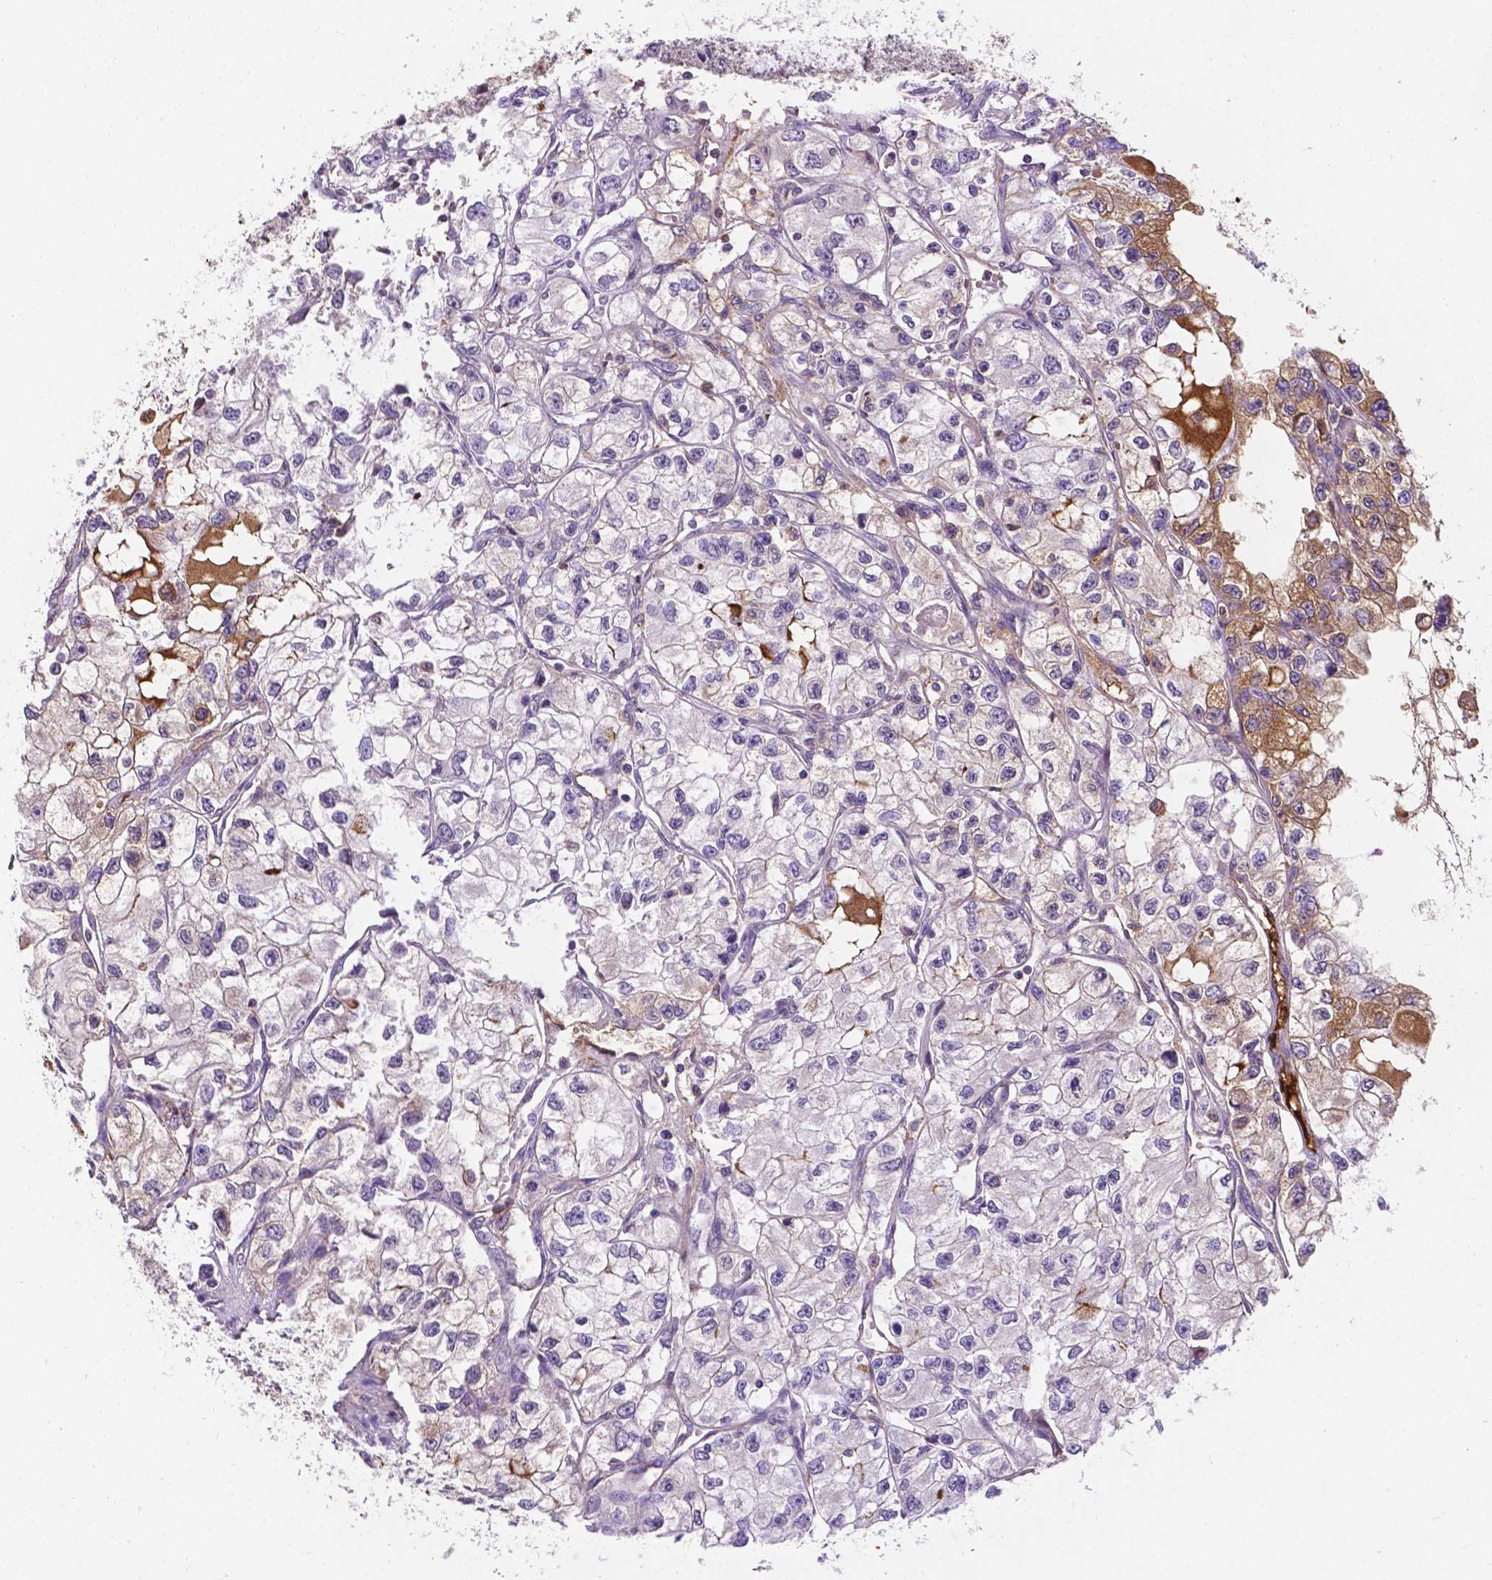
{"staining": {"intensity": "weak", "quantity": "<25%", "location": "cytoplasmic/membranous"}, "tissue": "renal cancer", "cell_type": "Tumor cells", "image_type": "cancer", "snomed": [{"axis": "morphology", "description": "Adenocarcinoma, NOS"}, {"axis": "topography", "description": "Kidney"}], "caption": "Immunohistochemical staining of adenocarcinoma (renal) displays no significant staining in tumor cells. (DAB (3,3'-diaminobenzidine) immunohistochemistry, high magnification).", "gene": "APOE", "patient": {"sex": "female", "age": 59}}